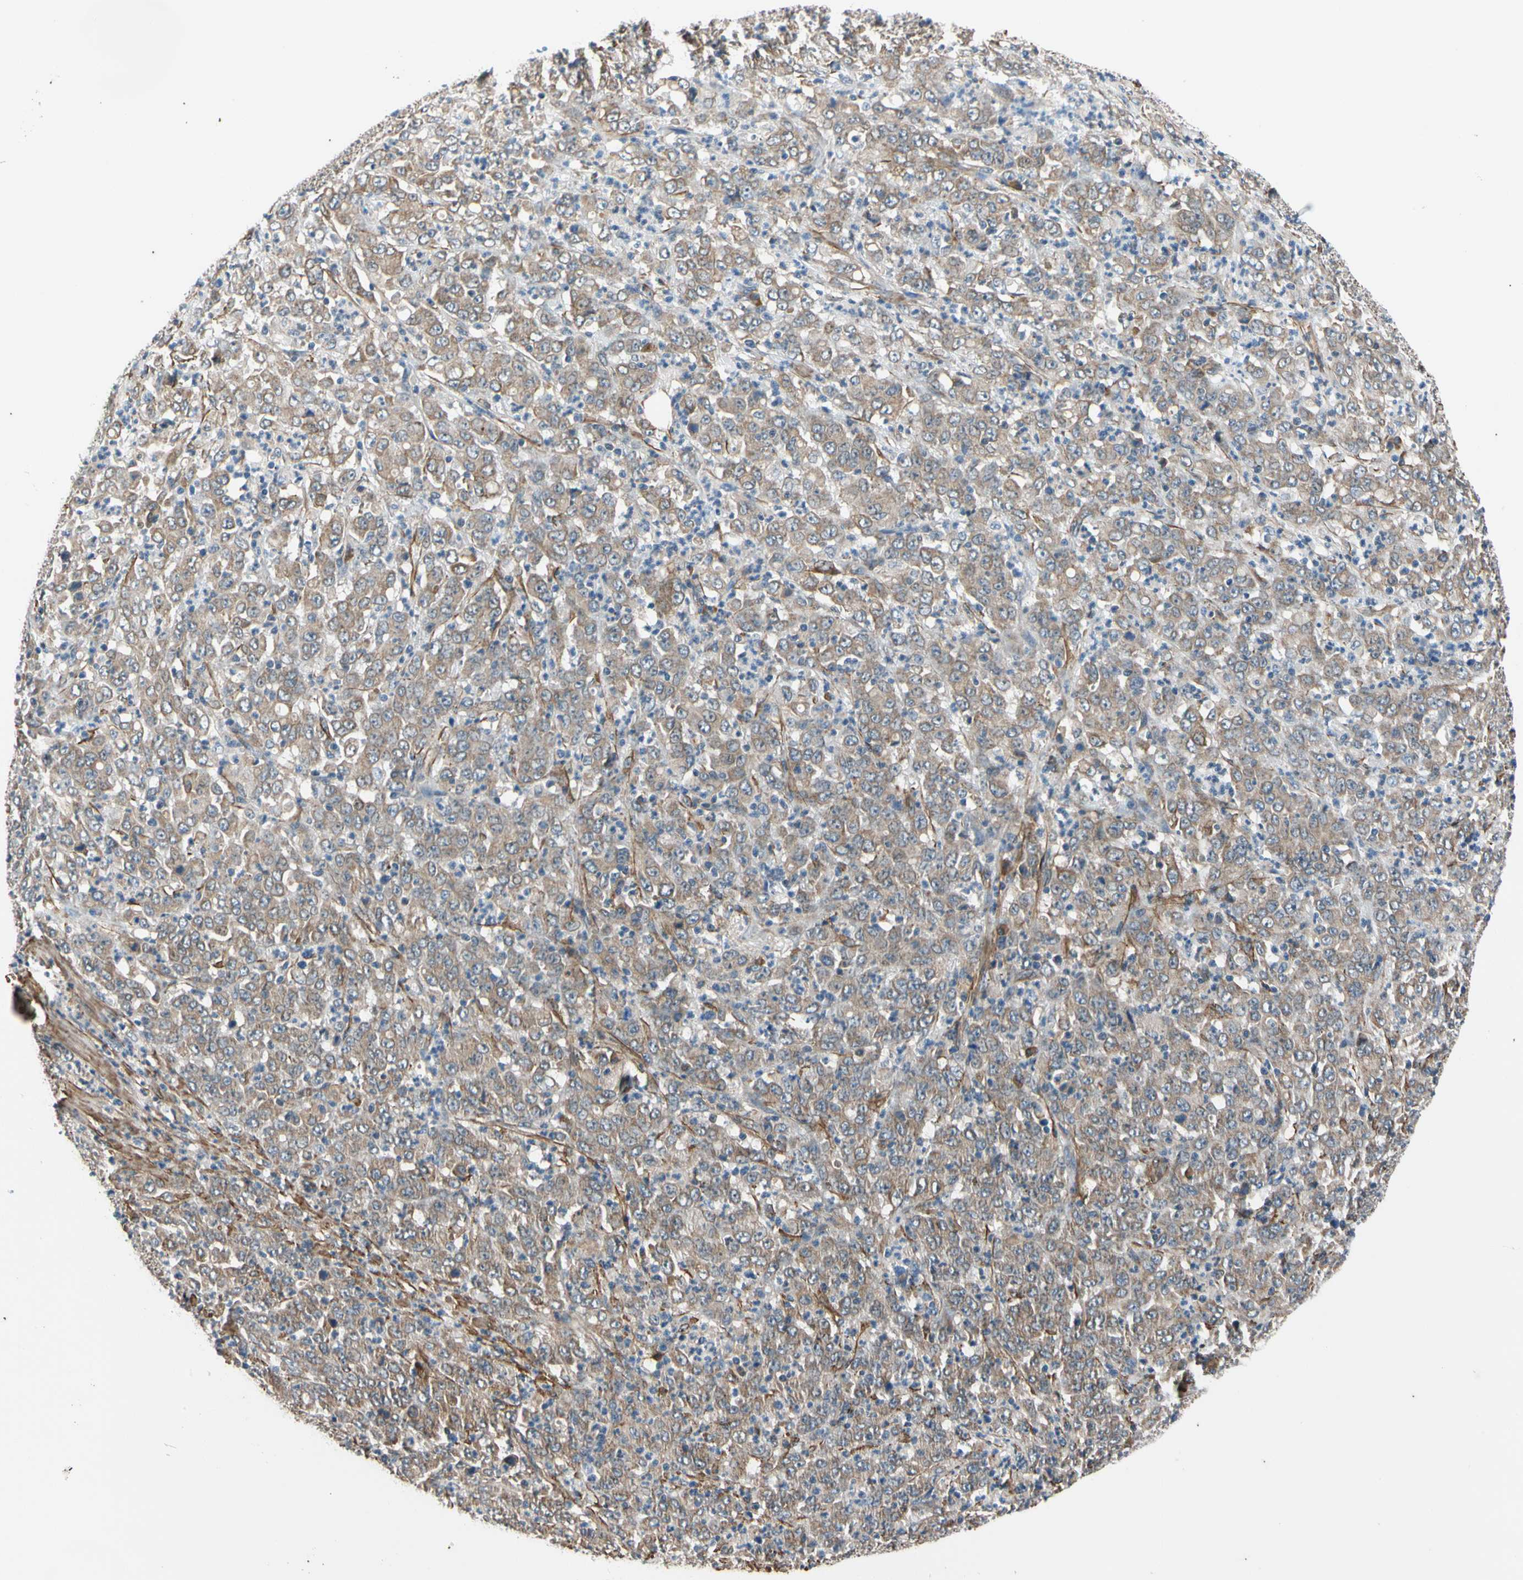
{"staining": {"intensity": "moderate", "quantity": ">75%", "location": "cytoplasmic/membranous"}, "tissue": "stomach cancer", "cell_type": "Tumor cells", "image_type": "cancer", "snomed": [{"axis": "morphology", "description": "Adenocarcinoma, NOS"}, {"axis": "topography", "description": "Stomach, lower"}], "caption": "Human stomach cancer stained with a brown dye shows moderate cytoplasmic/membranous positive expression in about >75% of tumor cells.", "gene": "LIMK2", "patient": {"sex": "female", "age": 71}}